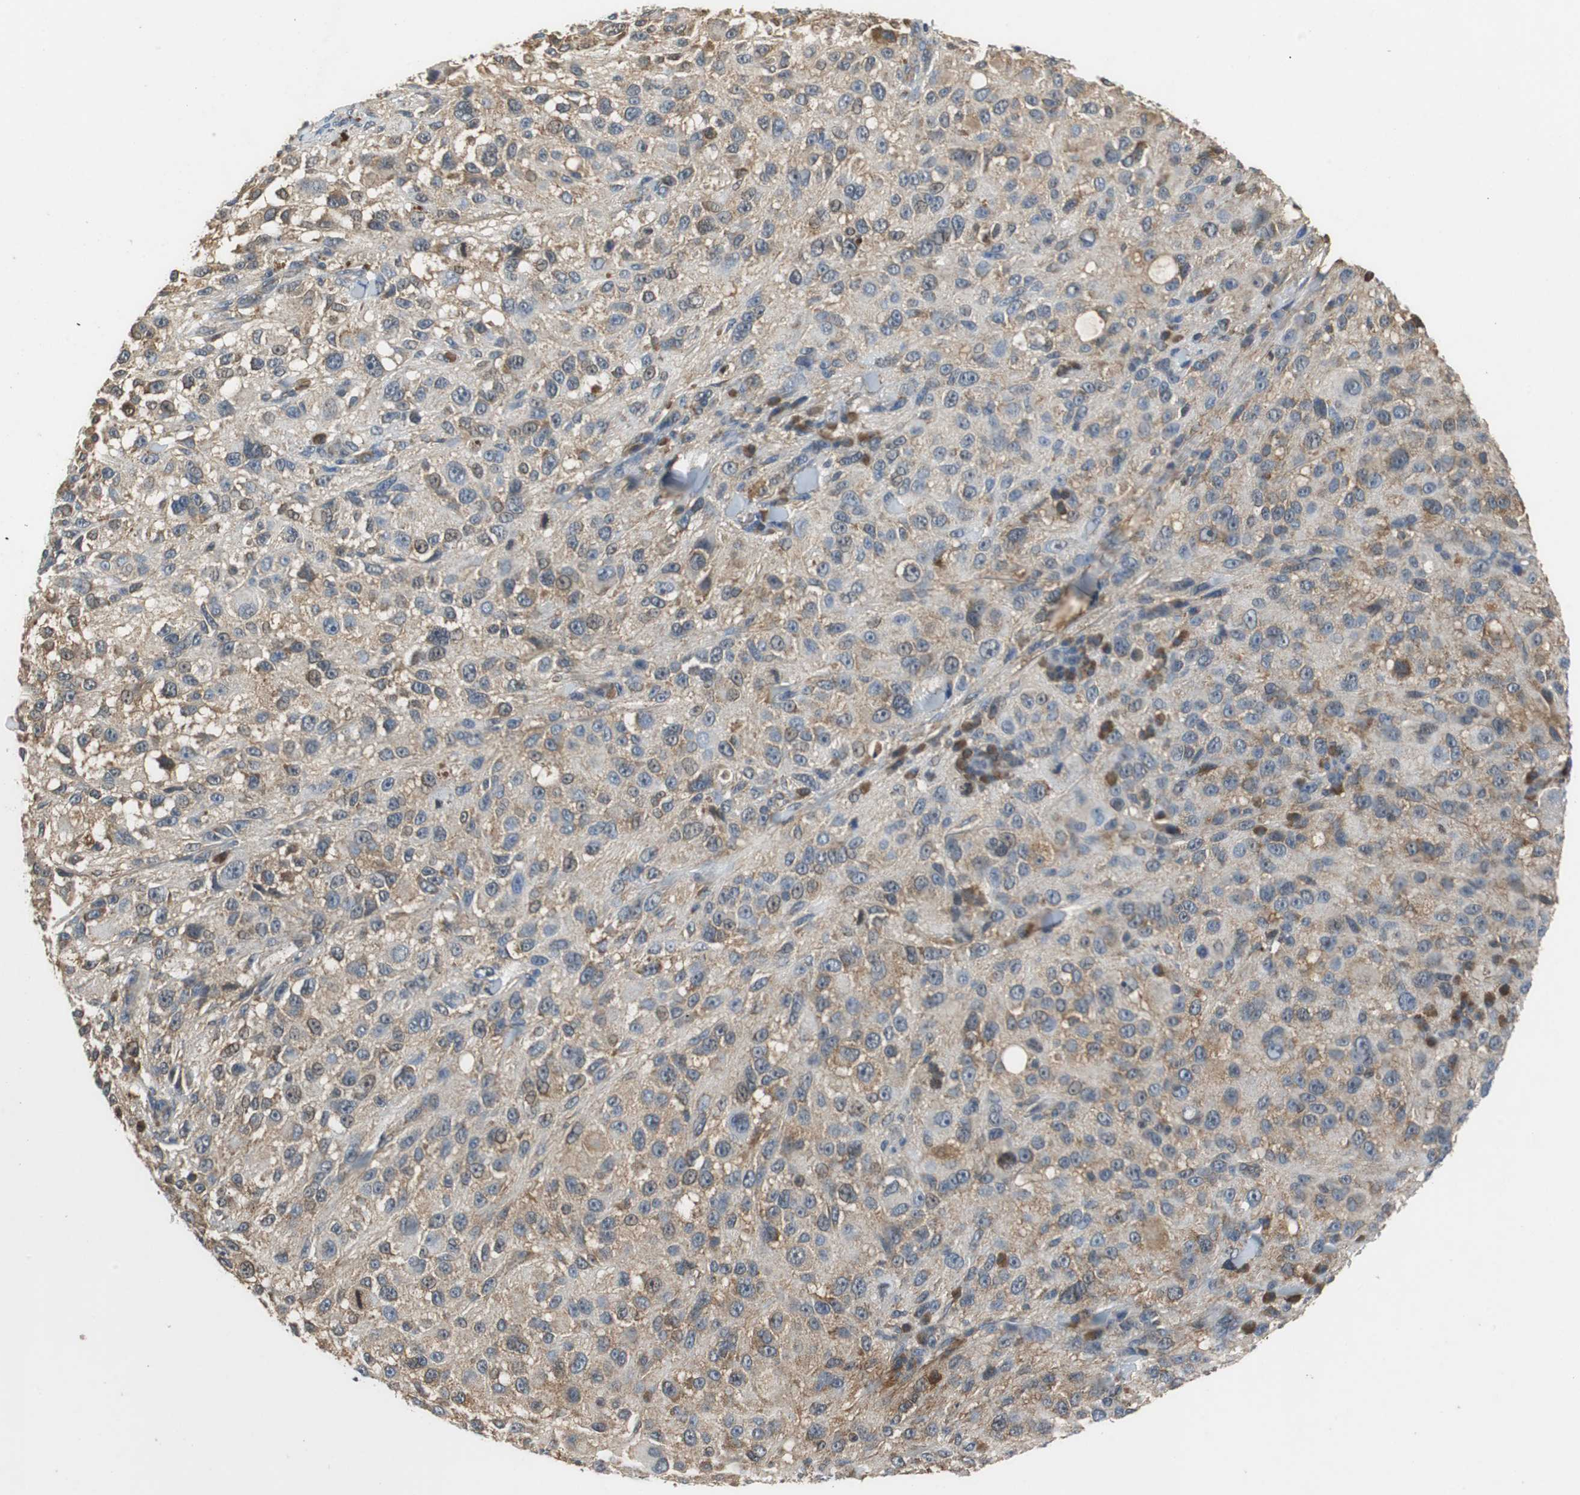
{"staining": {"intensity": "moderate", "quantity": "25%-75%", "location": "cytoplasmic/membranous"}, "tissue": "melanoma", "cell_type": "Tumor cells", "image_type": "cancer", "snomed": [{"axis": "morphology", "description": "Necrosis, NOS"}, {"axis": "morphology", "description": "Malignant melanoma, NOS"}, {"axis": "topography", "description": "Skin"}], "caption": "Malignant melanoma stained with IHC demonstrates moderate cytoplasmic/membranous staining in approximately 25%-75% of tumor cells.", "gene": "VBP1", "patient": {"sex": "female", "age": 87}}